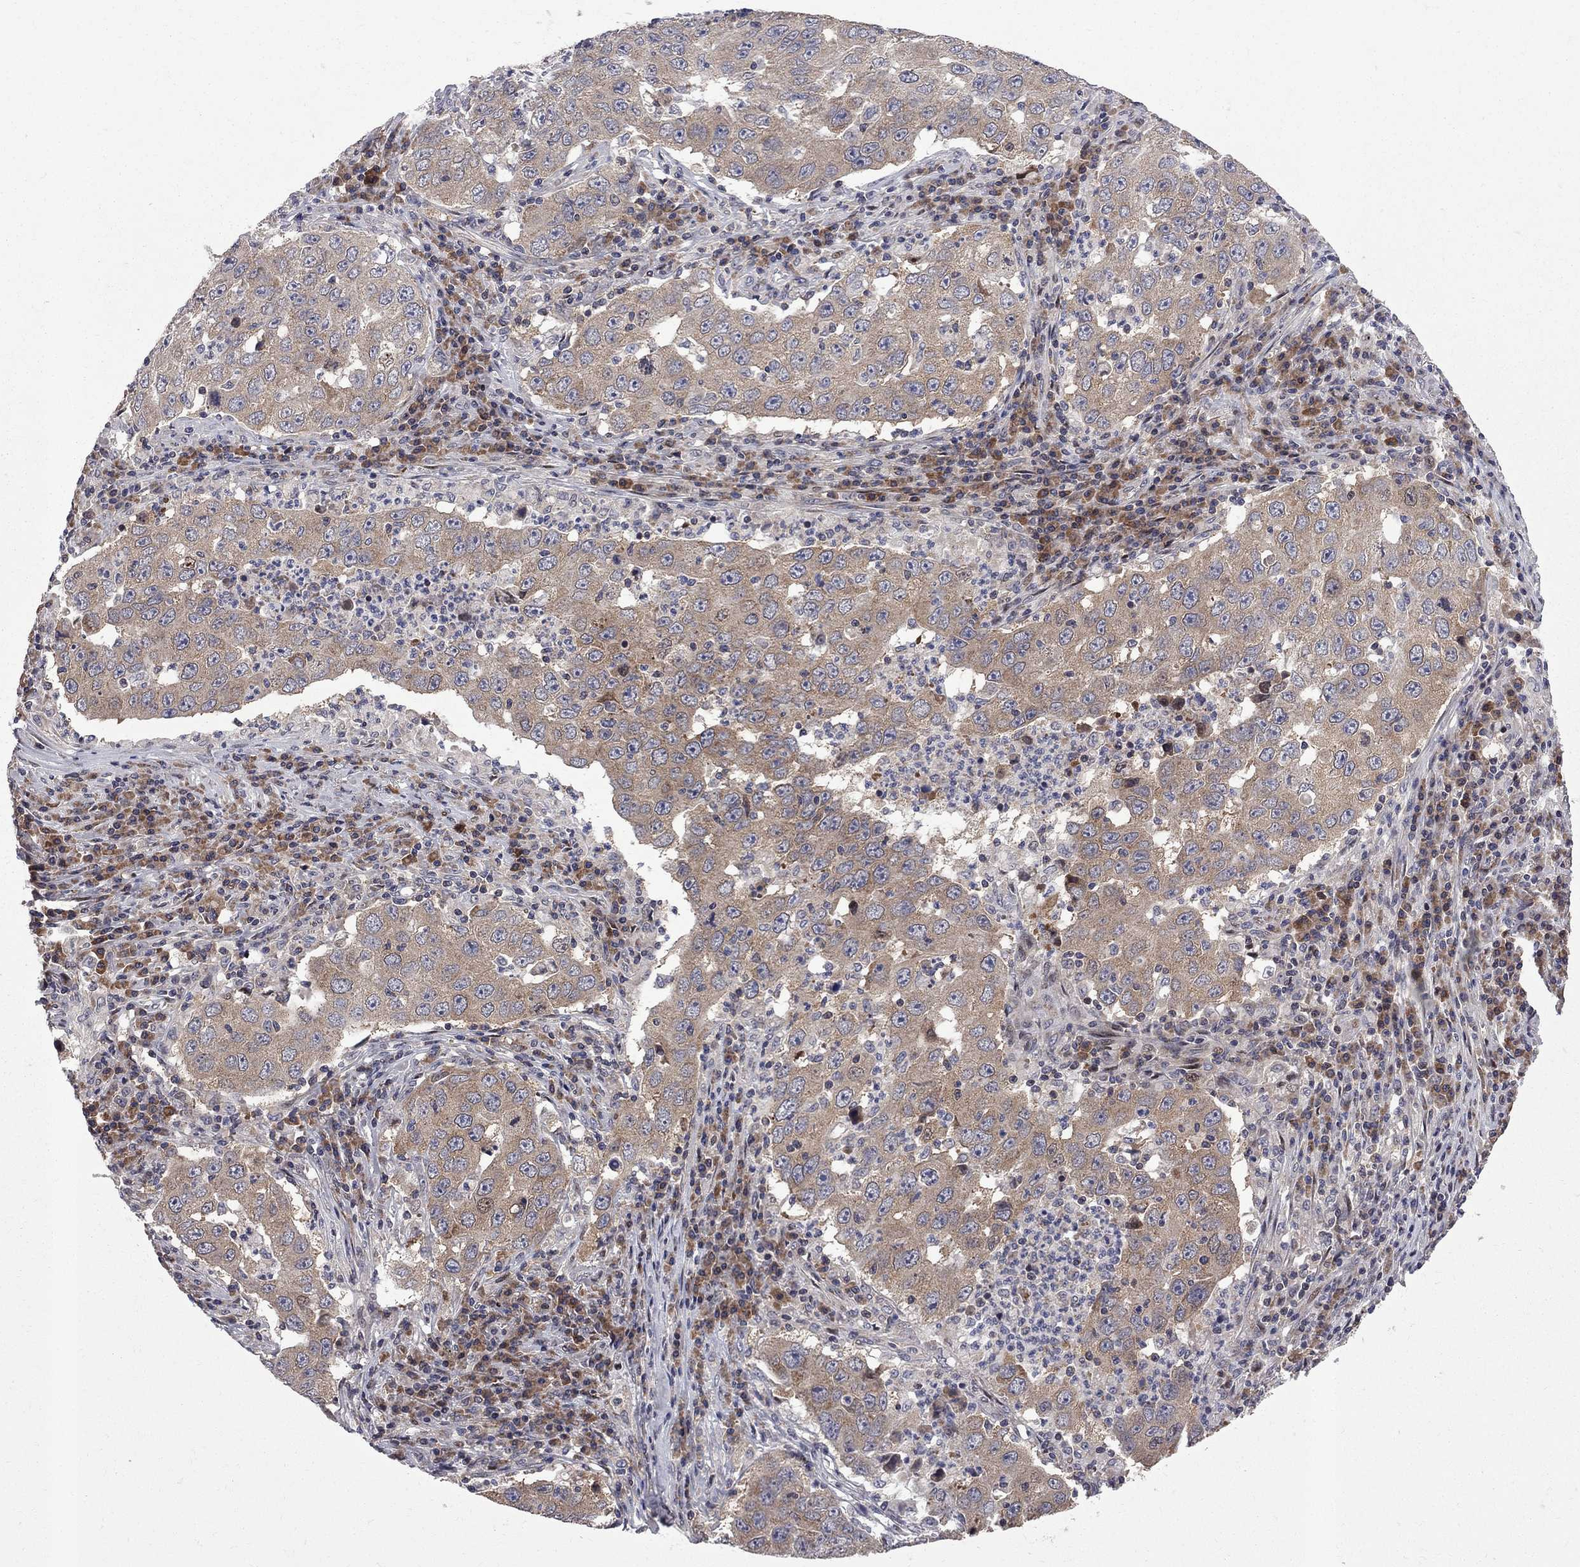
{"staining": {"intensity": "moderate", "quantity": ">75%", "location": "cytoplasmic/membranous"}, "tissue": "lung cancer", "cell_type": "Tumor cells", "image_type": "cancer", "snomed": [{"axis": "morphology", "description": "Adenocarcinoma, NOS"}, {"axis": "topography", "description": "Lung"}], "caption": "Human lung adenocarcinoma stained with a protein marker exhibits moderate staining in tumor cells.", "gene": "CNOT11", "patient": {"sex": "male", "age": 73}}